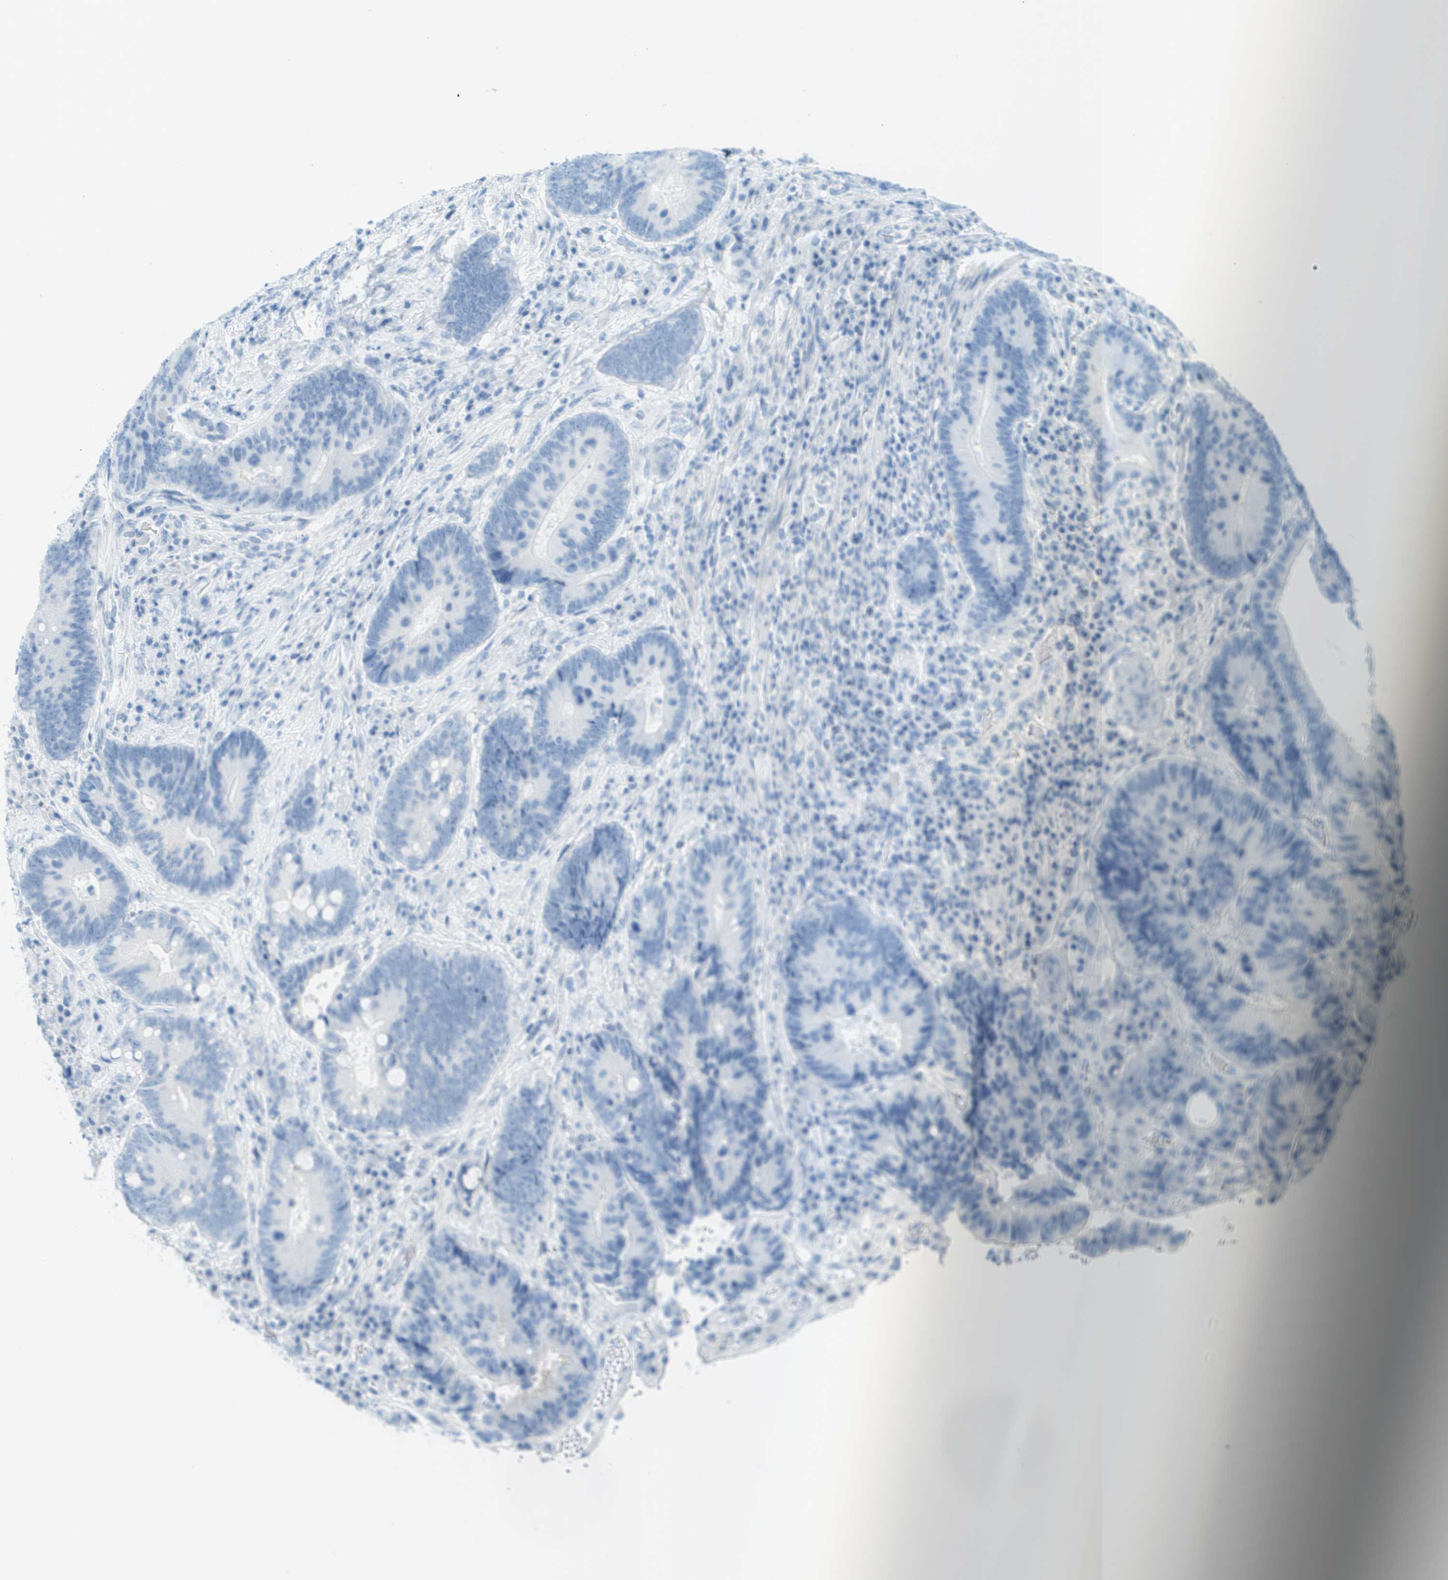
{"staining": {"intensity": "negative", "quantity": "none", "location": "none"}, "tissue": "colorectal cancer", "cell_type": "Tumor cells", "image_type": "cancer", "snomed": [{"axis": "morphology", "description": "Adenocarcinoma, NOS"}, {"axis": "topography", "description": "Rectum"}], "caption": "An immunohistochemistry histopathology image of adenocarcinoma (colorectal) is shown. There is no staining in tumor cells of adenocarcinoma (colorectal).", "gene": "CDHR2", "patient": {"sex": "female", "age": 89}}